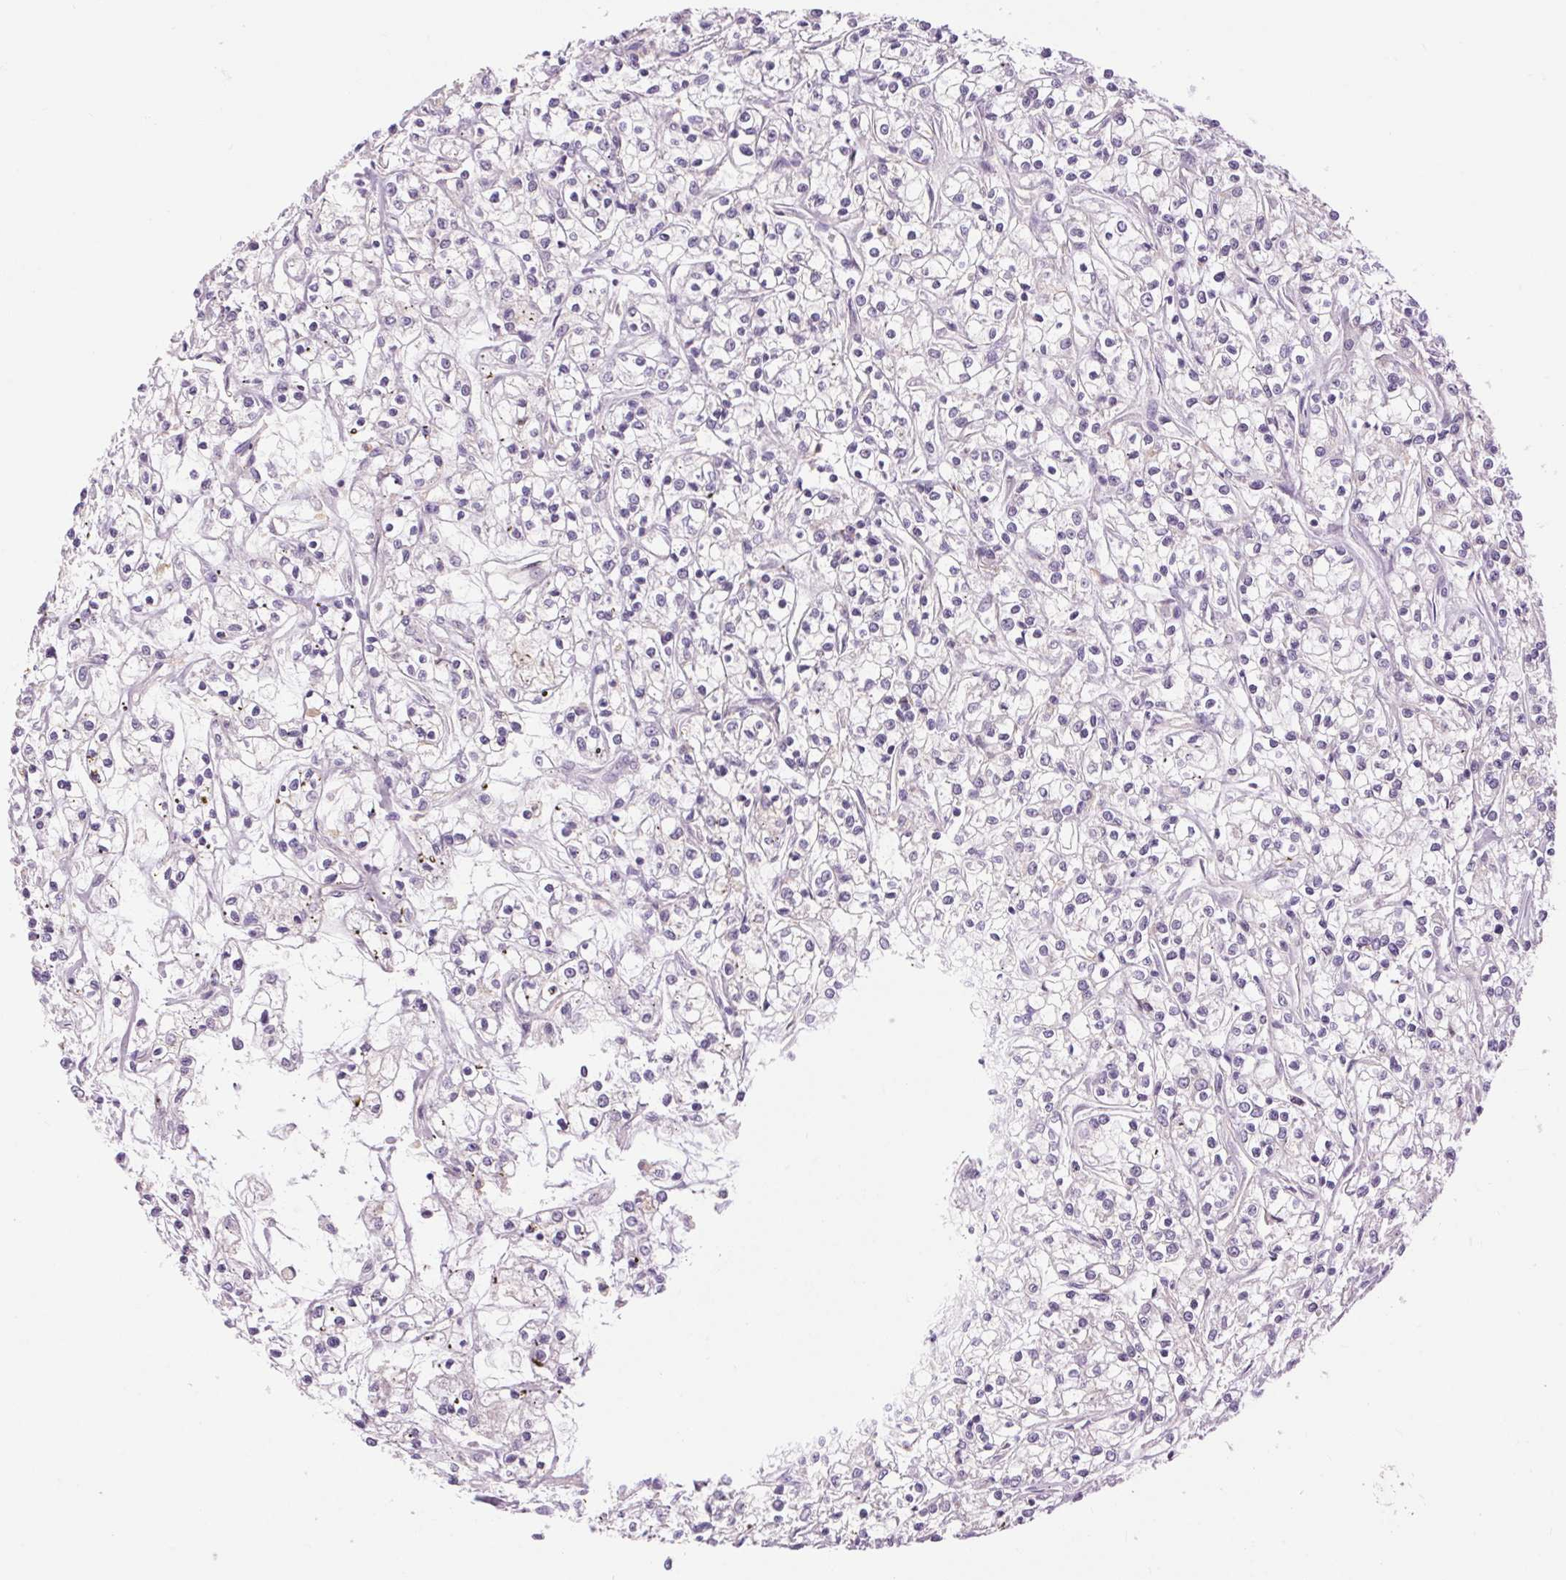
{"staining": {"intensity": "negative", "quantity": "none", "location": "none"}, "tissue": "renal cancer", "cell_type": "Tumor cells", "image_type": "cancer", "snomed": [{"axis": "morphology", "description": "Adenocarcinoma, NOS"}, {"axis": "topography", "description": "Kidney"}], "caption": "A high-resolution photomicrograph shows immunohistochemistry (IHC) staining of renal cancer (adenocarcinoma), which exhibits no significant positivity in tumor cells.", "gene": "TM6SF1", "patient": {"sex": "female", "age": 59}}